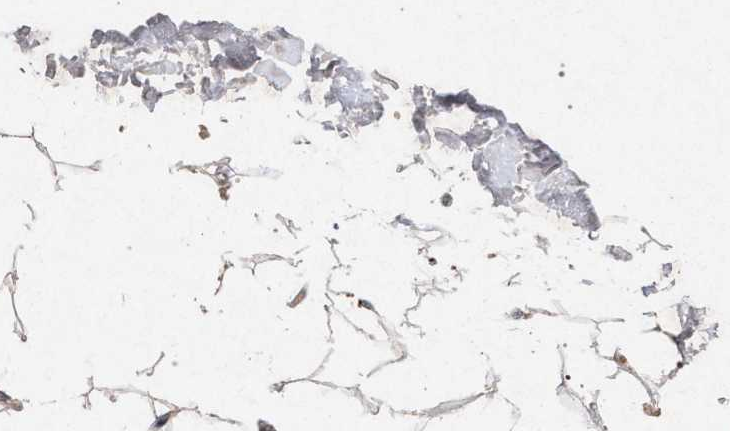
{"staining": {"intensity": "weak", "quantity": ">75%", "location": "cytoplasmic/membranous"}, "tissue": "adipose tissue", "cell_type": "Adipocytes", "image_type": "normal", "snomed": [{"axis": "morphology", "description": "Squamous cell carcinoma, NOS"}, {"axis": "topography", "description": "Skin"}], "caption": "An IHC photomicrograph of unremarkable tissue is shown. Protein staining in brown shows weak cytoplasmic/membranous positivity in adipose tissue within adipocytes.", "gene": "PKD2L1", "patient": {"sex": "male", "age": 83}}